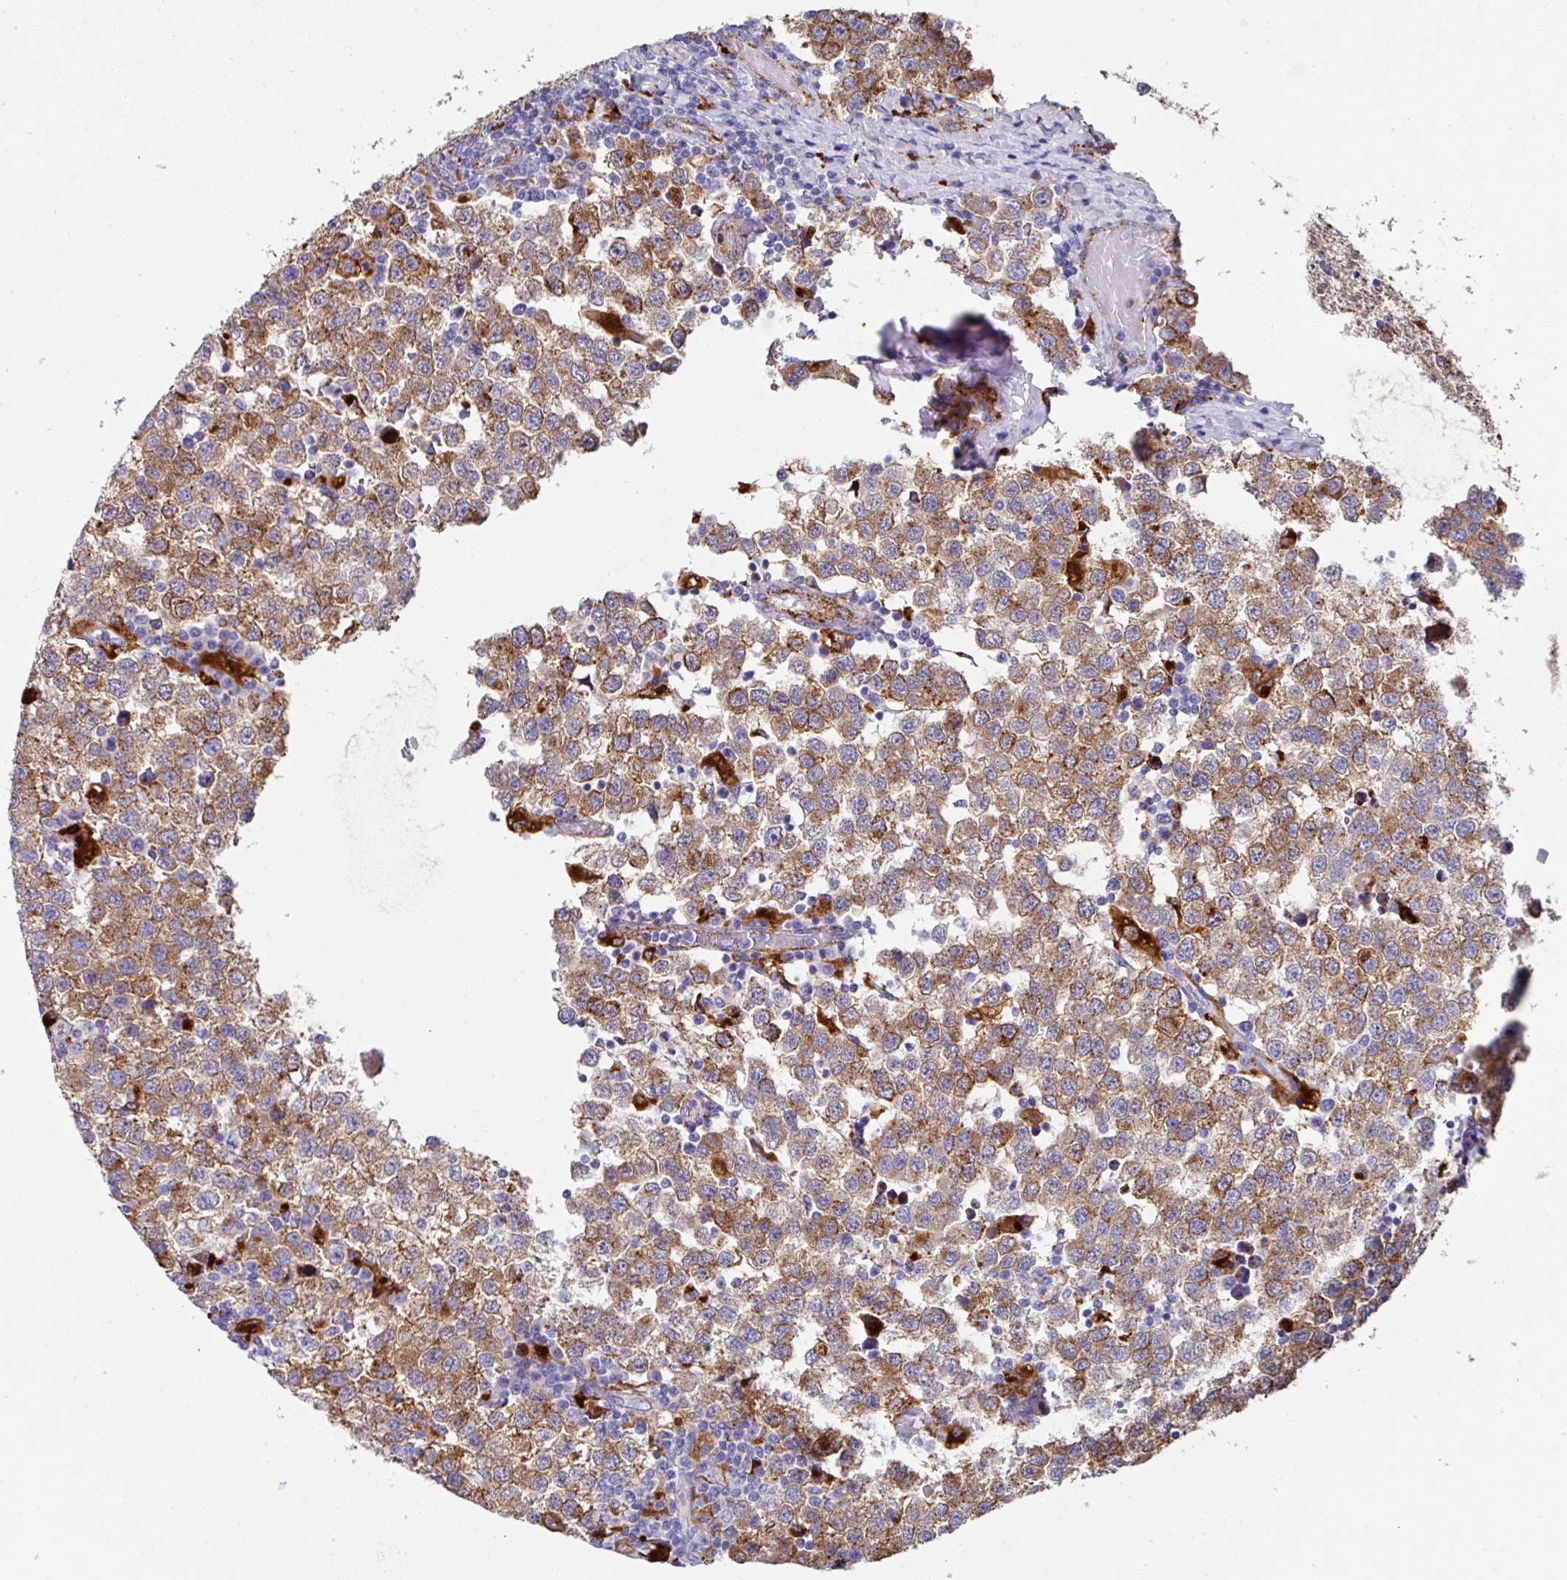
{"staining": {"intensity": "moderate", "quantity": ">75%", "location": "cytoplasmic/membranous"}, "tissue": "testis cancer", "cell_type": "Tumor cells", "image_type": "cancer", "snomed": [{"axis": "morphology", "description": "Seminoma, NOS"}, {"axis": "topography", "description": "Testis"}], "caption": "Moderate cytoplasmic/membranous protein expression is appreciated in about >75% of tumor cells in testis cancer.", "gene": "CPVL", "patient": {"sex": "male", "age": 34}}